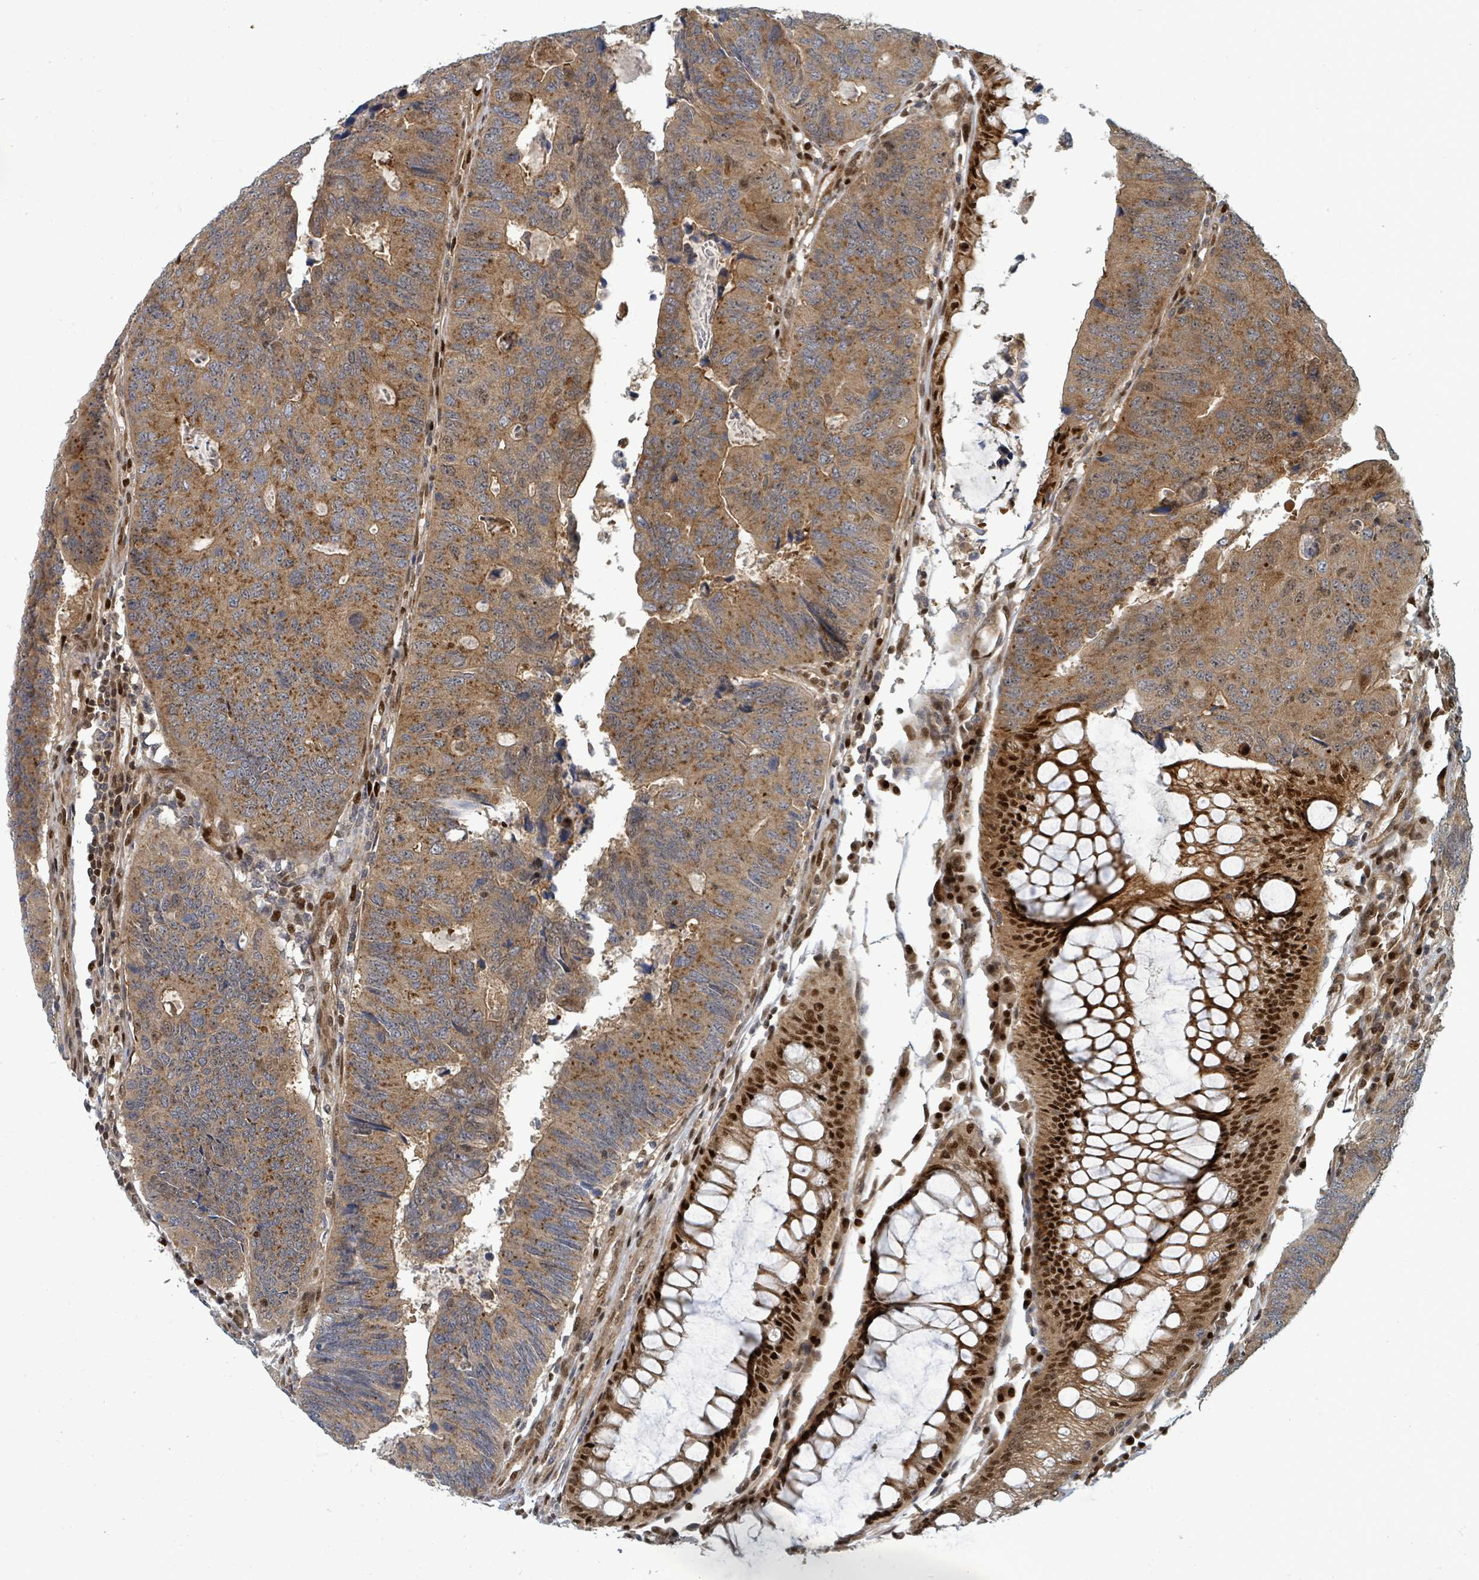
{"staining": {"intensity": "moderate", "quantity": ">75%", "location": "cytoplasmic/membranous"}, "tissue": "colorectal cancer", "cell_type": "Tumor cells", "image_type": "cancer", "snomed": [{"axis": "morphology", "description": "Adenocarcinoma, NOS"}, {"axis": "topography", "description": "Colon"}], "caption": "Immunohistochemistry (IHC) of human adenocarcinoma (colorectal) displays medium levels of moderate cytoplasmic/membranous staining in about >75% of tumor cells.", "gene": "TRDMT1", "patient": {"sex": "female", "age": 67}}